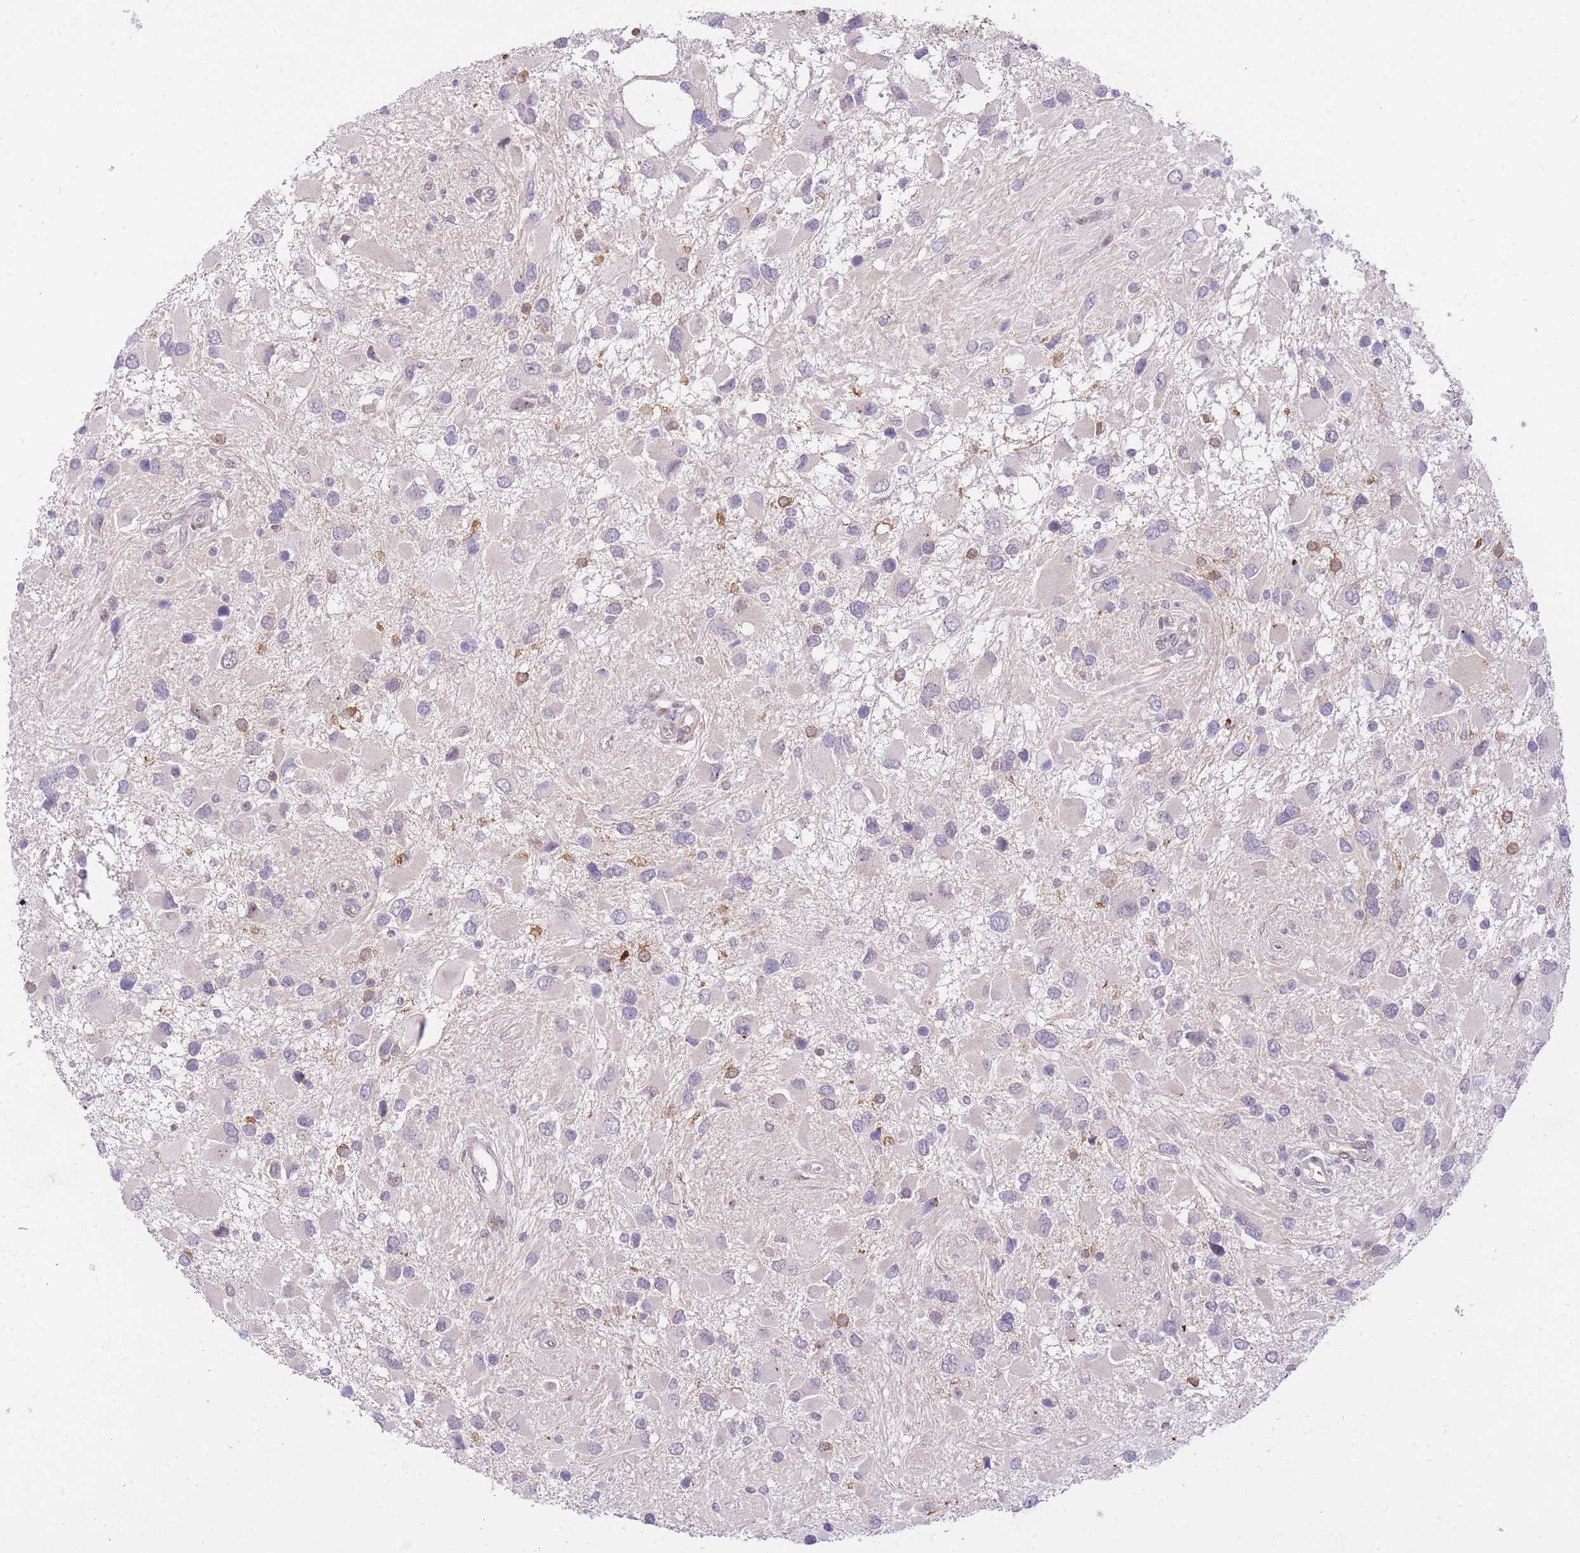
{"staining": {"intensity": "negative", "quantity": "none", "location": "none"}, "tissue": "glioma", "cell_type": "Tumor cells", "image_type": "cancer", "snomed": [{"axis": "morphology", "description": "Glioma, malignant, High grade"}, {"axis": "topography", "description": "Brain"}], "caption": "Human high-grade glioma (malignant) stained for a protein using IHC displays no positivity in tumor cells.", "gene": "STK39", "patient": {"sex": "male", "age": 53}}